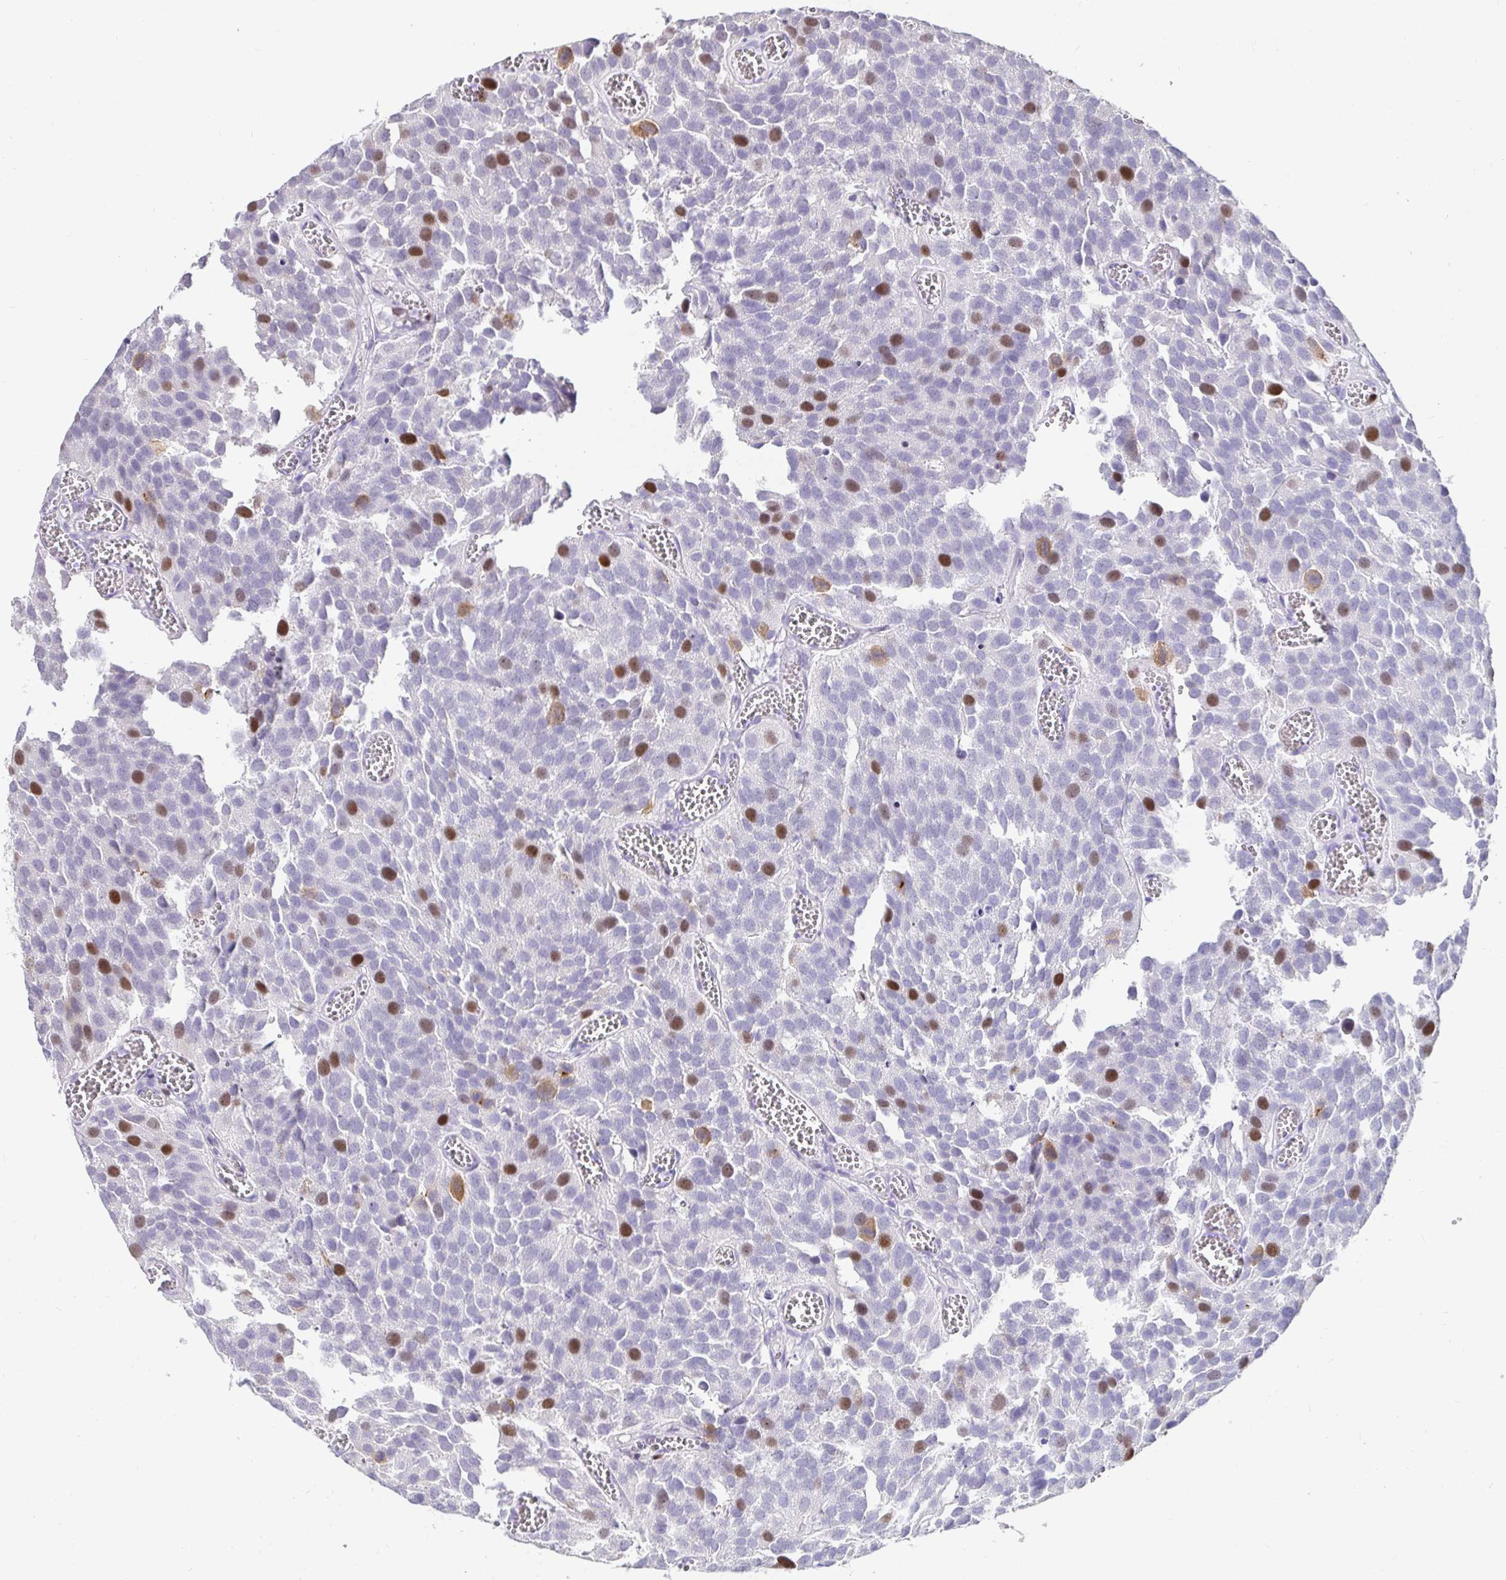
{"staining": {"intensity": "strong", "quantity": "<25%", "location": "nuclear"}, "tissue": "urothelial cancer", "cell_type": "Tumor cells", "image_type": "cancer", "snomed": [{"axis": "morphology", "description": "Urothelial carcinoma, Low grade"}, {"axis": "topography", "description": "Urinary bladder"}], "caption": "Urothelial cancer tissue demonstrates strong nuclear positivity in approximately <25% of tumor cells, visualized by immunohistochemistry. (Stains: DAB (3,3'-diaminobenzidine) in brown, nuclei in blue, Microscopy: brightfield microscopy at high magnification).", "gene": "ANLN", "patient": {"sex": "female", "age": 69}}